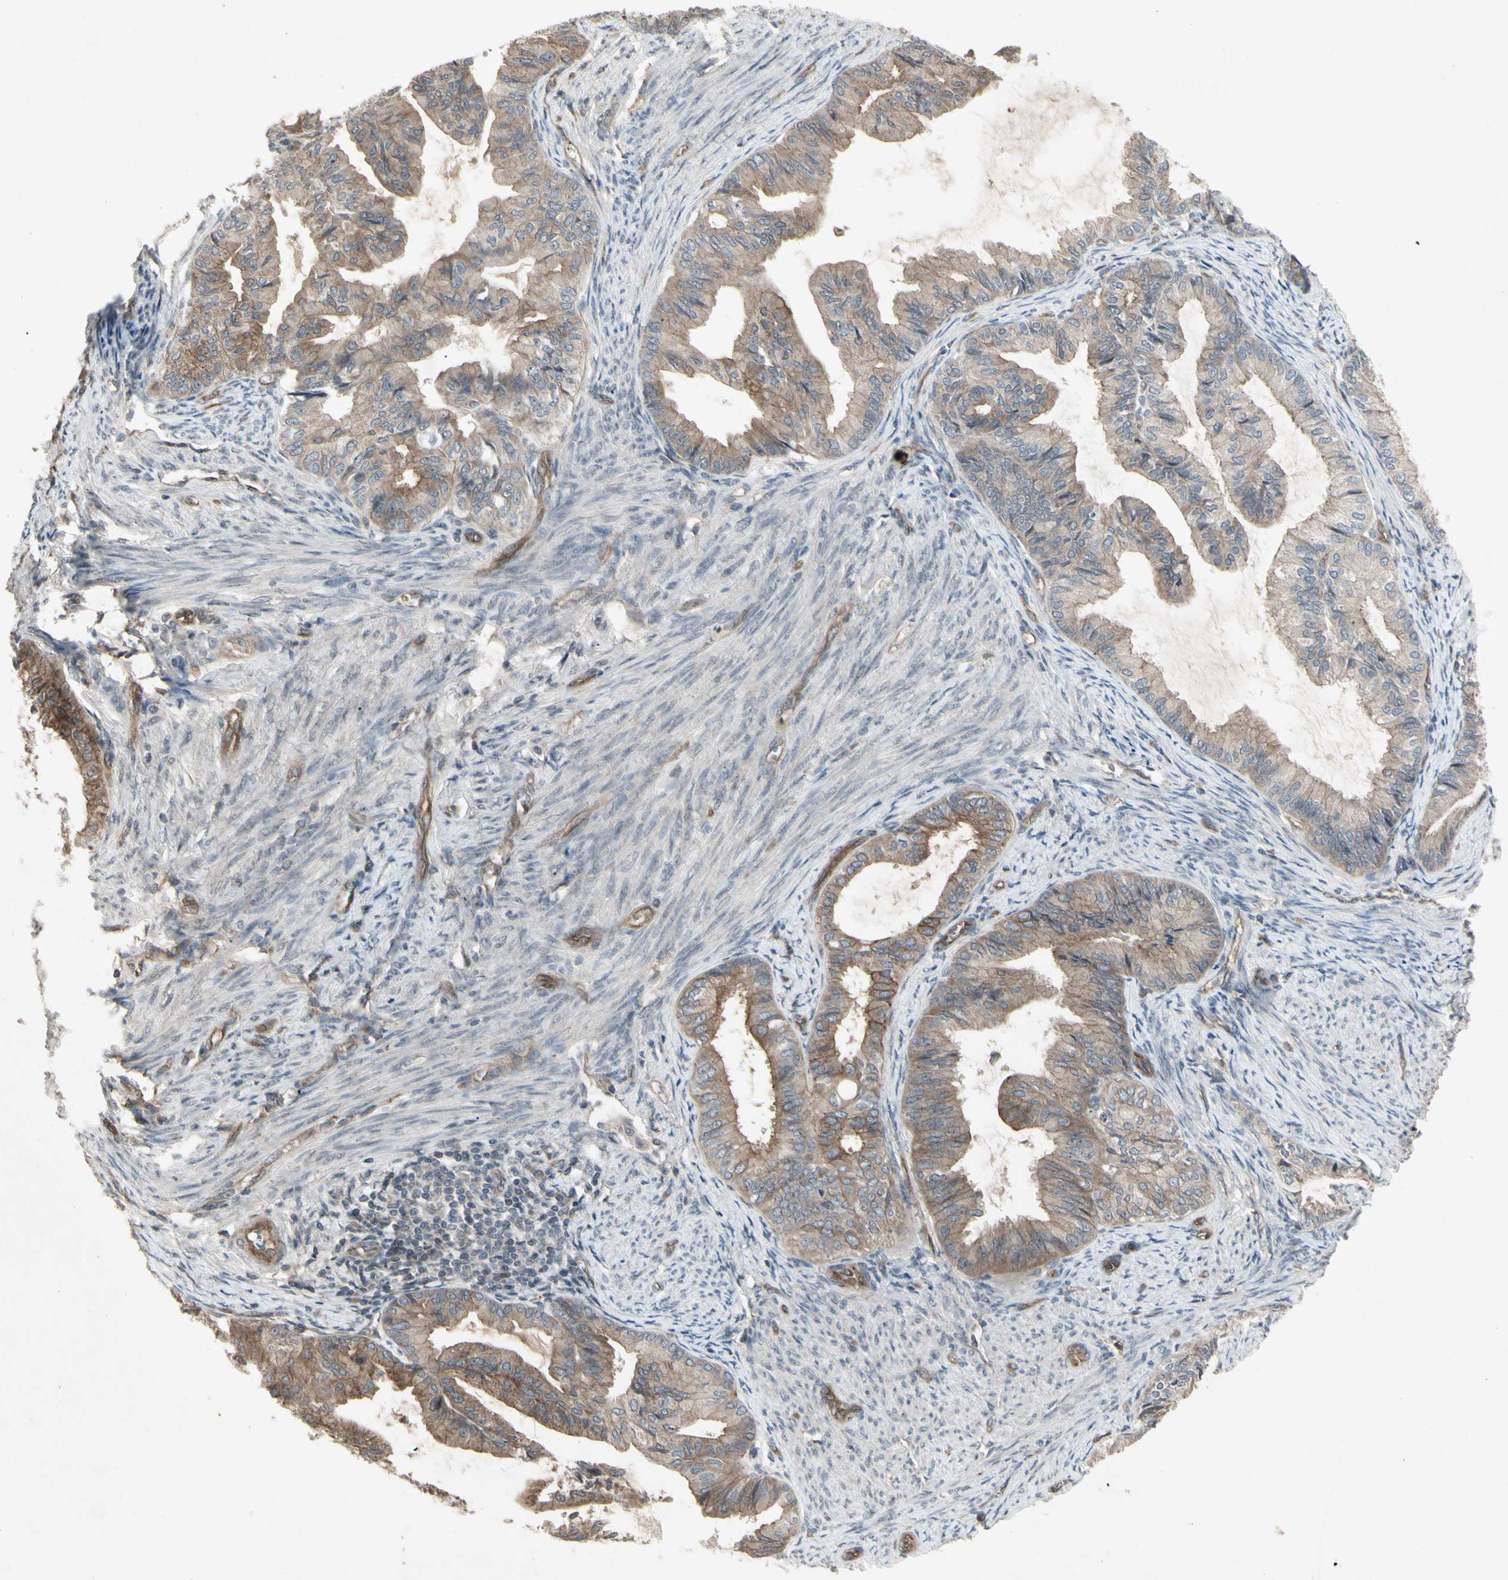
{"staining": {"intensity": "moderate", "quantity": "<25%", "location": "cytoplasmic/membranous"}, "tissue": "endometrial cancer", "cell_type": "Tumor cells", "image_type": "cancer", "snomed": [{"axis": "morphology", "description": "Adenocarcinoma, NOS"}, {"axis": "topography", "description": "Endometrium"}], "caption": "Endometrial cancer (adenocarcinoma) tissue demonstrates moderate cytoplasmic/membranous expression in about <25% of tumor cells, visualized by immunohistochemistry. (DAB IHC, brown staining for protein, blue staining for nuclei).", "gene": "JAG1", "patient": {"sex": "female", "age": 86}}